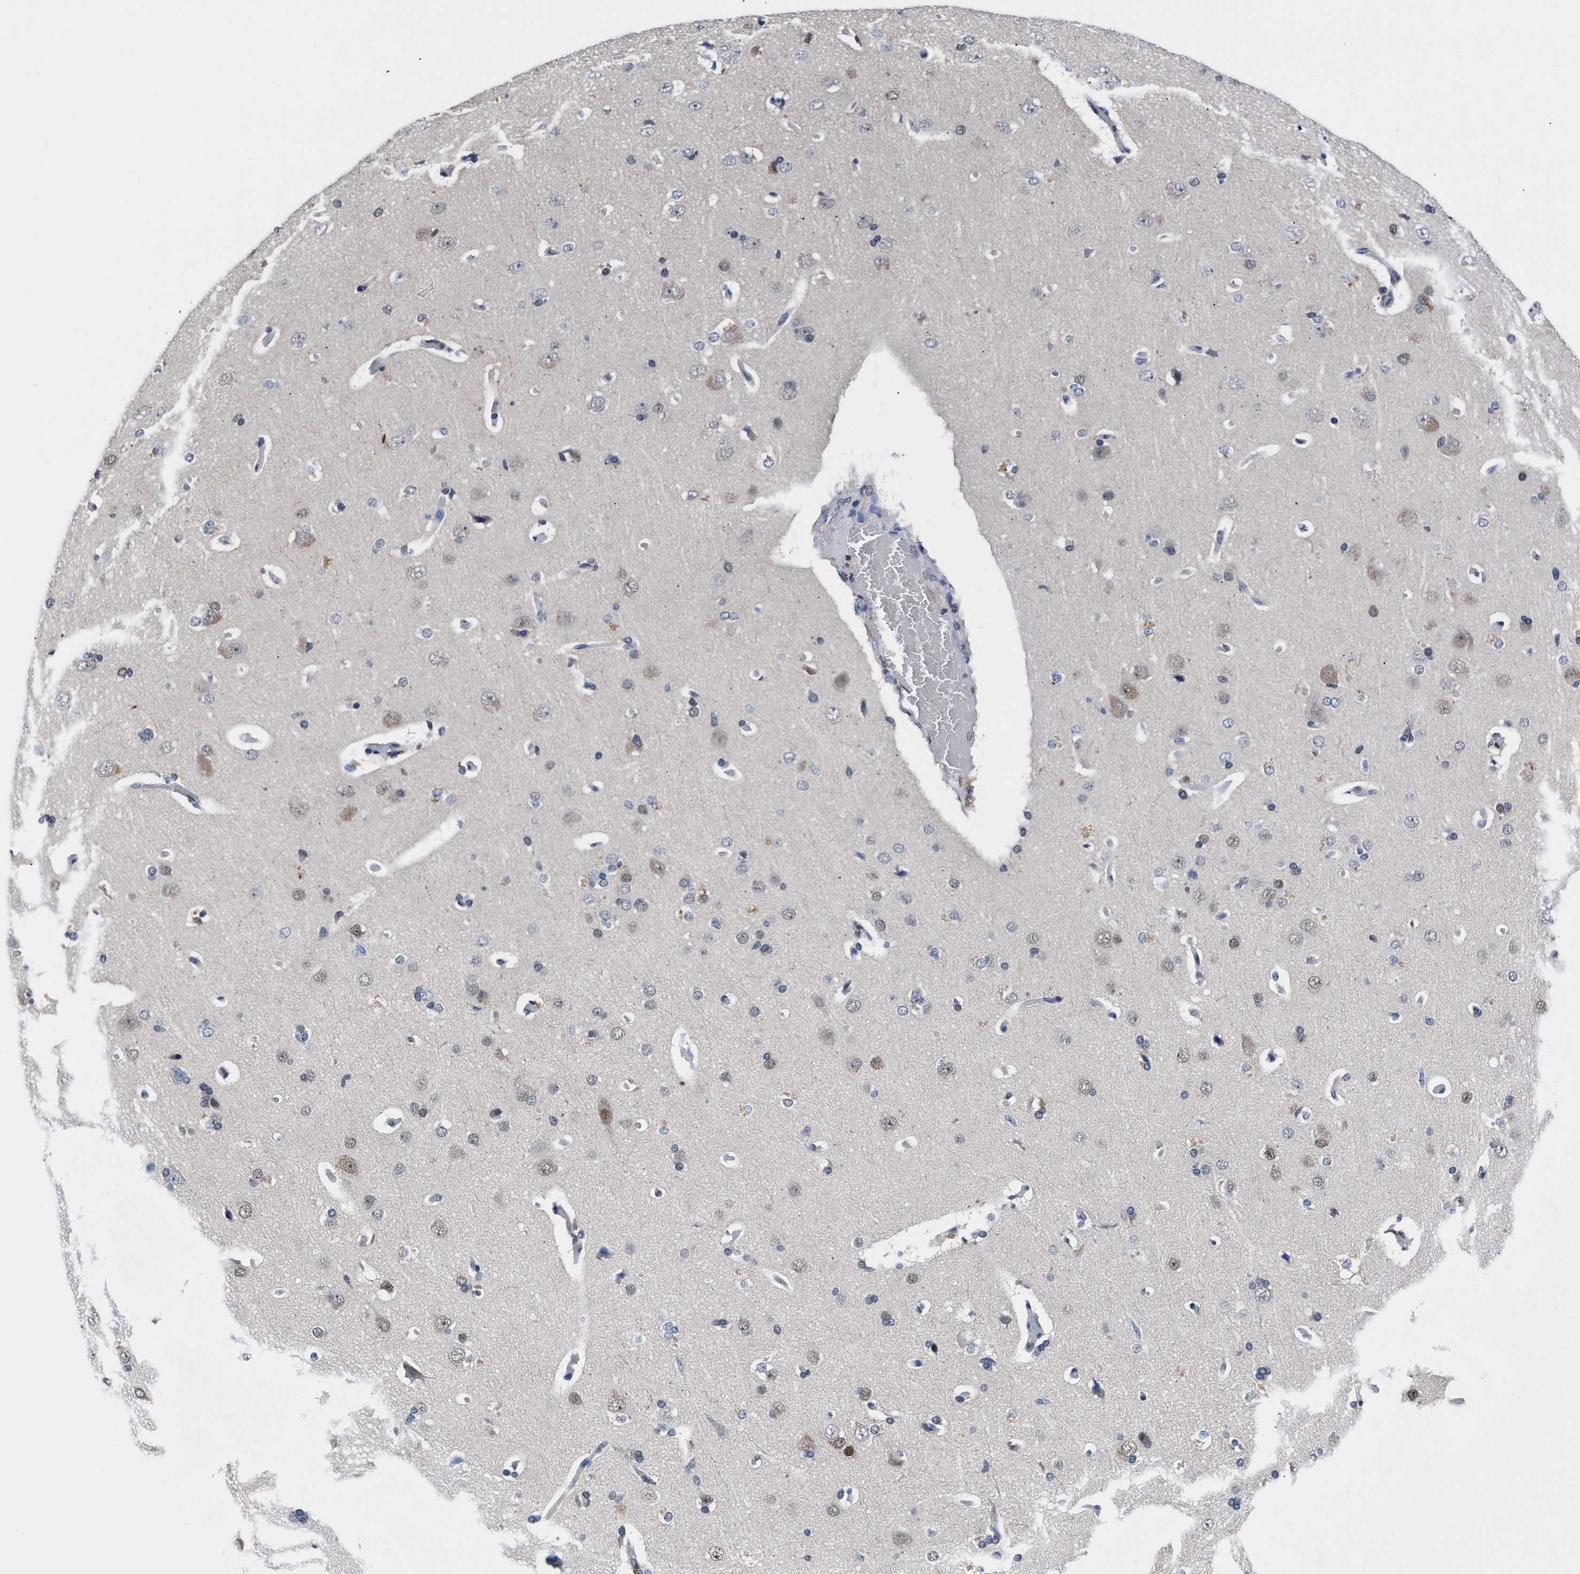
{"staining": {"intensity": "negative", "quantity": "none", "location": "none"}, "tissue": "cerebral cortex", "cell_type": "Endothelial cells", "image_type": "normal", "snomed": [{"axis": "morphology", "description": "Normal tissue, NOS"}, {"axis": "topography", "description": "Cerebral cortex"}], "caption": "DAB immunohistochemical staining of benign cerebral cortex reveals no significant positivity in endothelial cells. (DAB immunohistochemistry (IHC), high magnification).", "gene": "ACLY", "patient": {"sex": "male", "age": 62}}